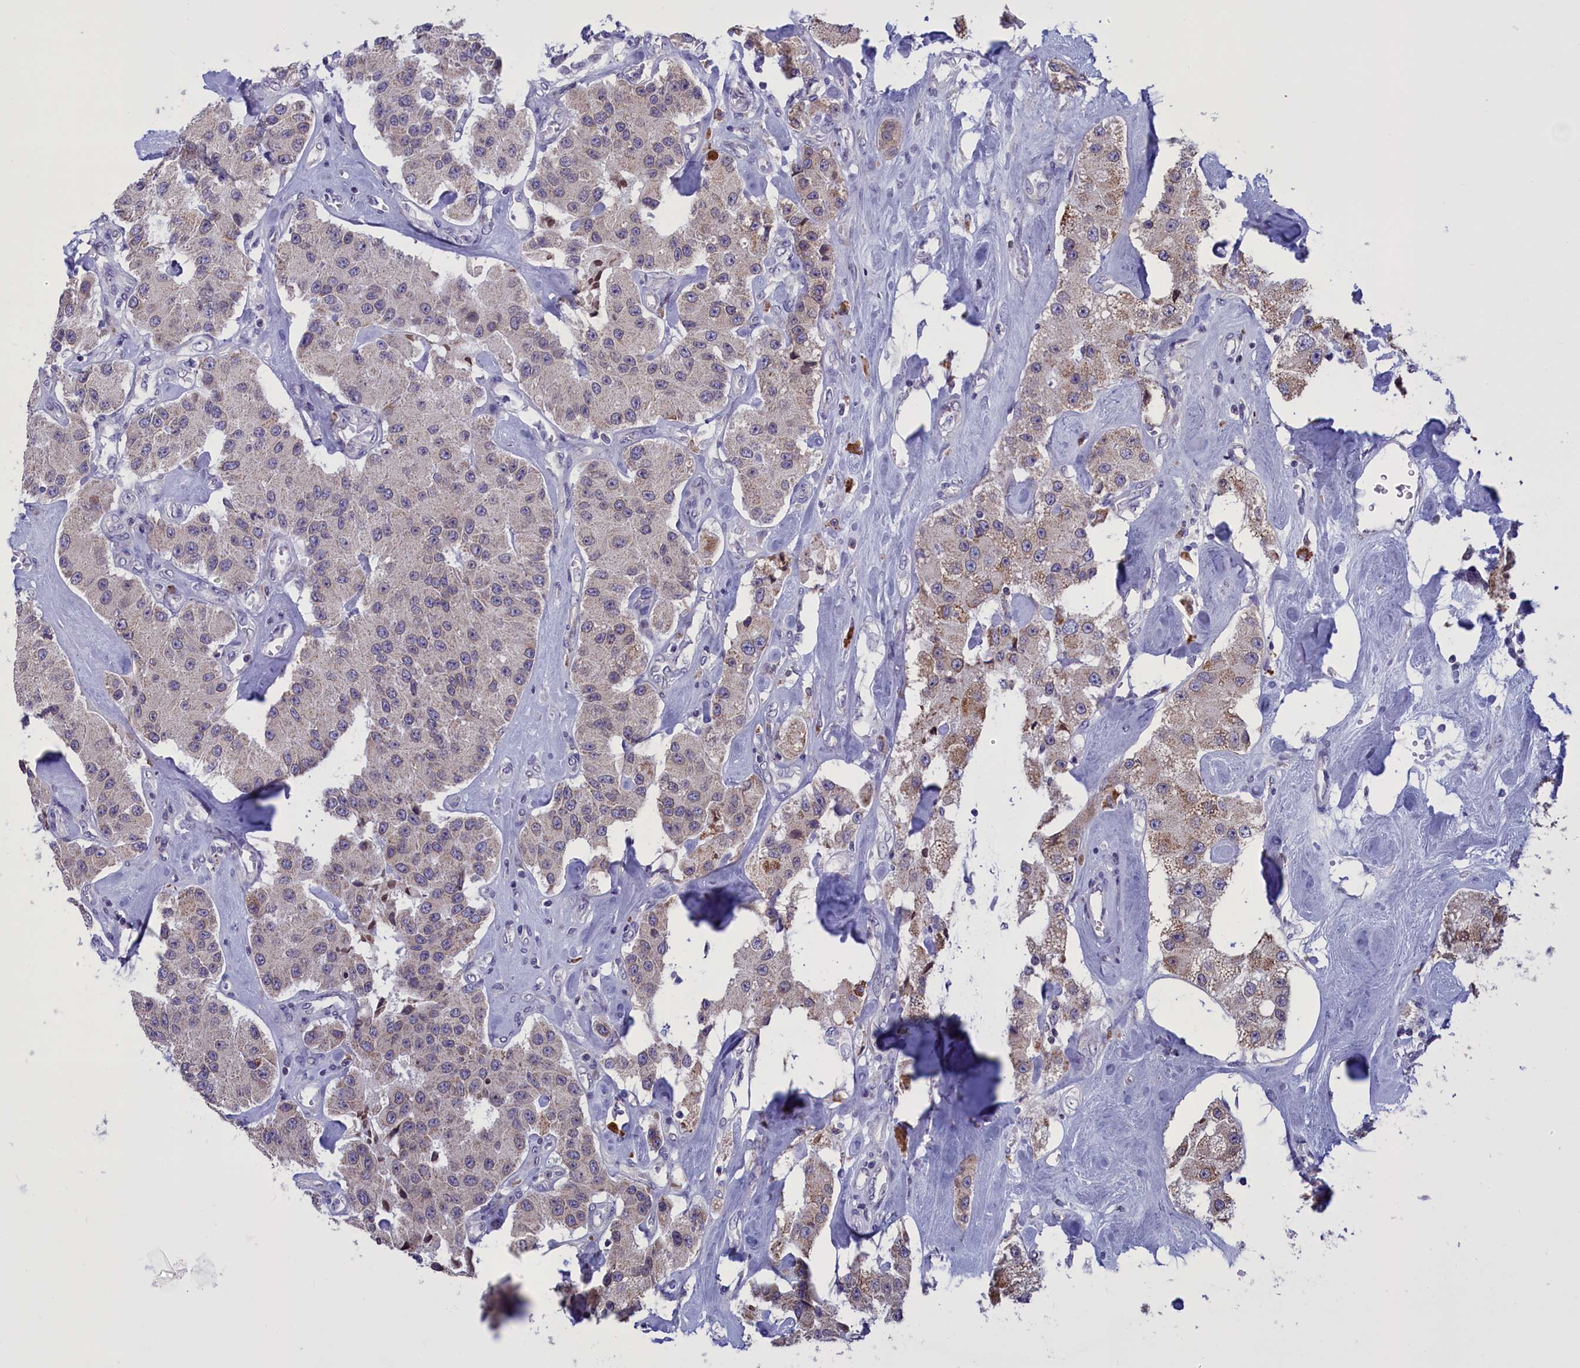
{"staining": {"intensity": "weak", "quantity": "25%-75%", "location": "cytoplasmic/membranous"}, "tissue": "carcinoid", "cell_type": "Tumor cells", "image_type": "cancer", "snomed": [{"axis": "morphology", "description": "Carcinoid, malignant, NOS"}, {"axis": "topography", "description": "Pancreas"}], "caption": "Human malignant carcinoid stained with a protein marker exhibits weak staining in tumor cells.", "gene": "PARS2", "patient": {"sex": "male", "age": 41}}